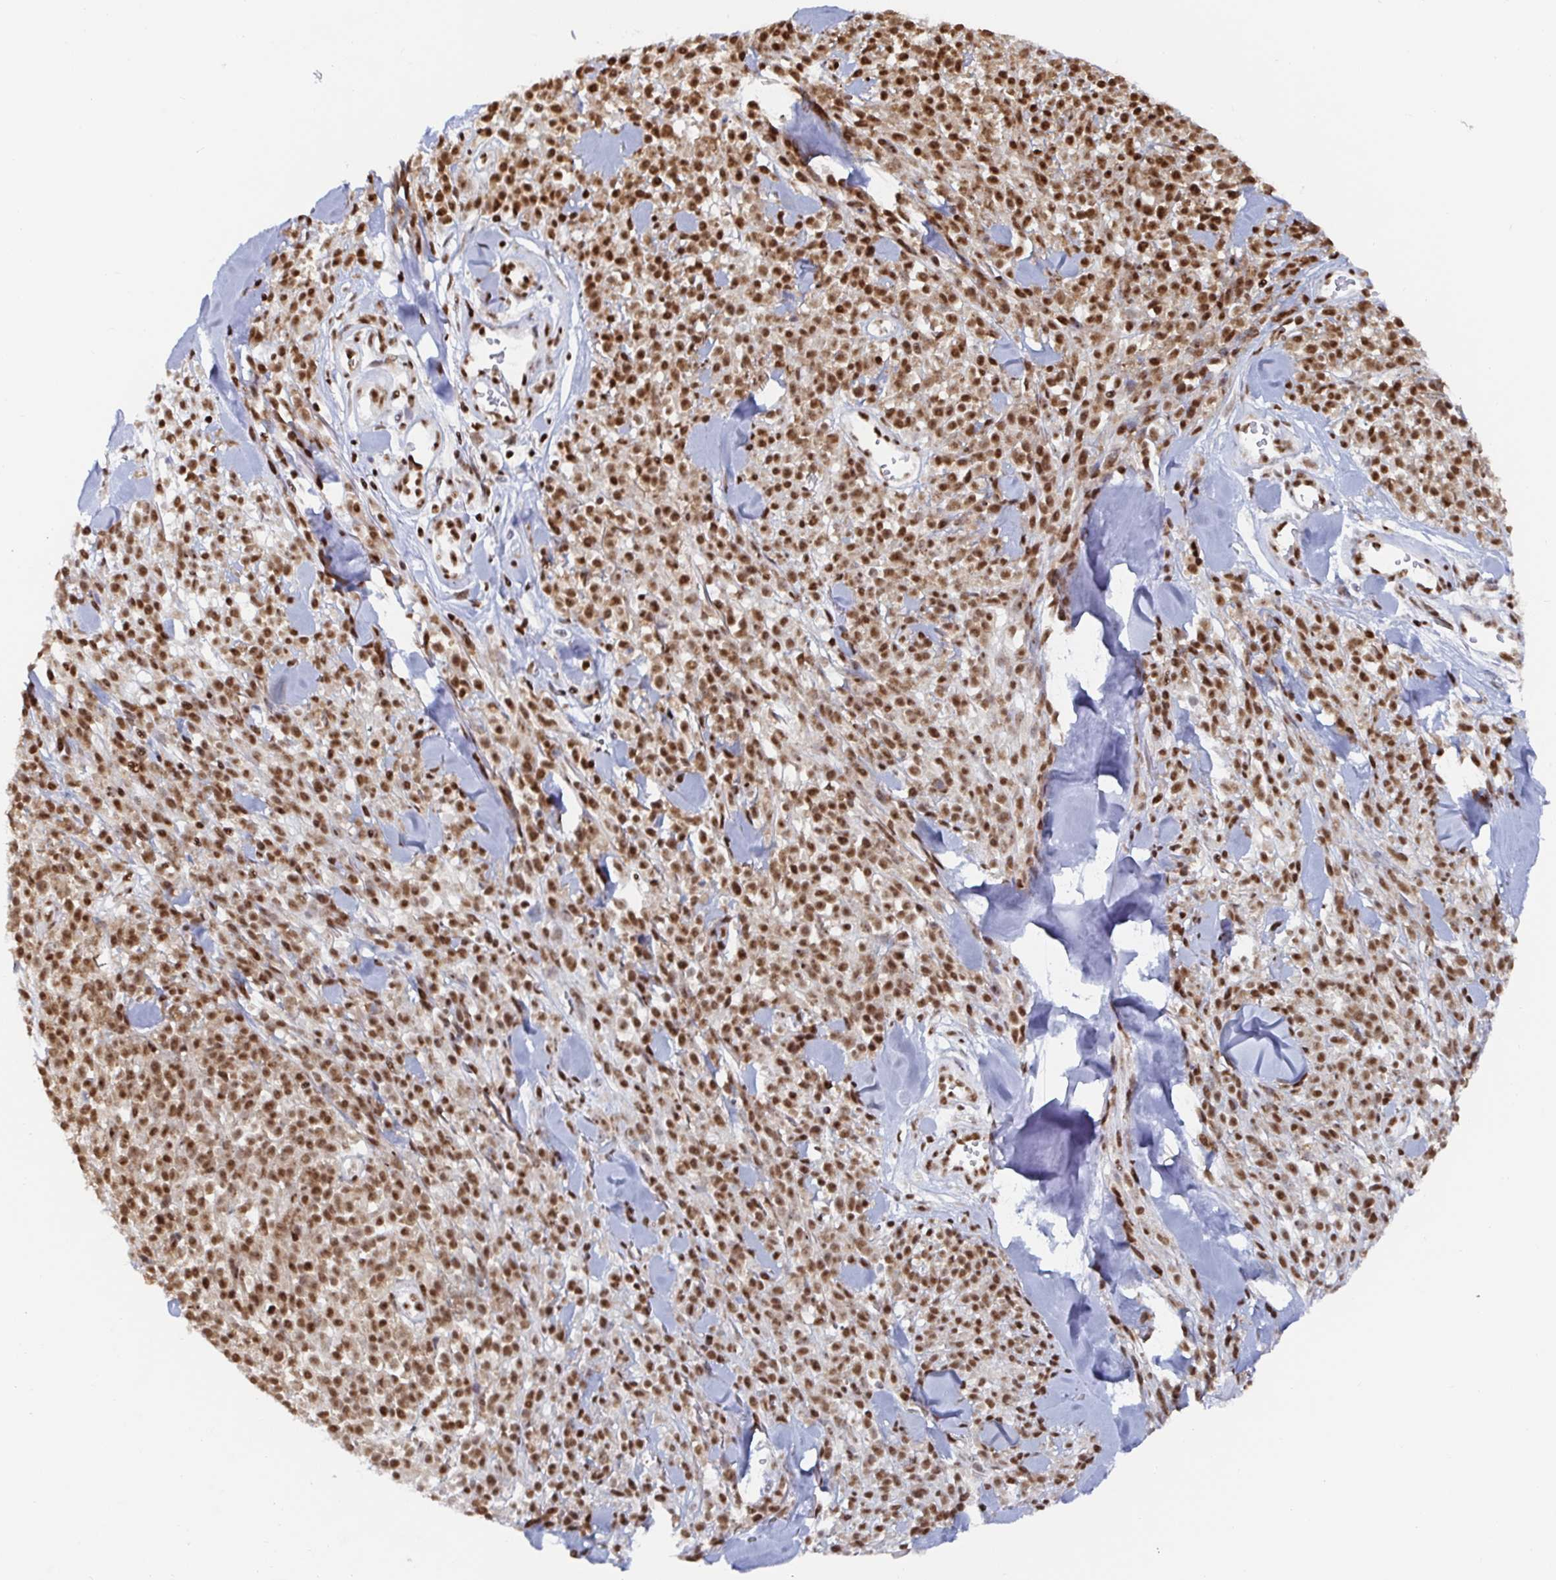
{"staining": {"intensity": "strong", "quantity": ">75%", "location": "nuclear"}, "tissue": "melanoma", "cell_type": "Tumor cells", "image_type": "cancer", "snomed": [{"axis": "morphology", "description": "Malignant melanoma, NOS"}, {"axis": "topography", "description": "Skin"}, {"axis": "topography", "description": "Skin of trunk"}], "caption": "A high amount of strong nuclear expression is identified in about >75% of tumor cells in melanoma tissue.", "gene": "EWSR1", "patient": {"sex": "male", "age": 74}}